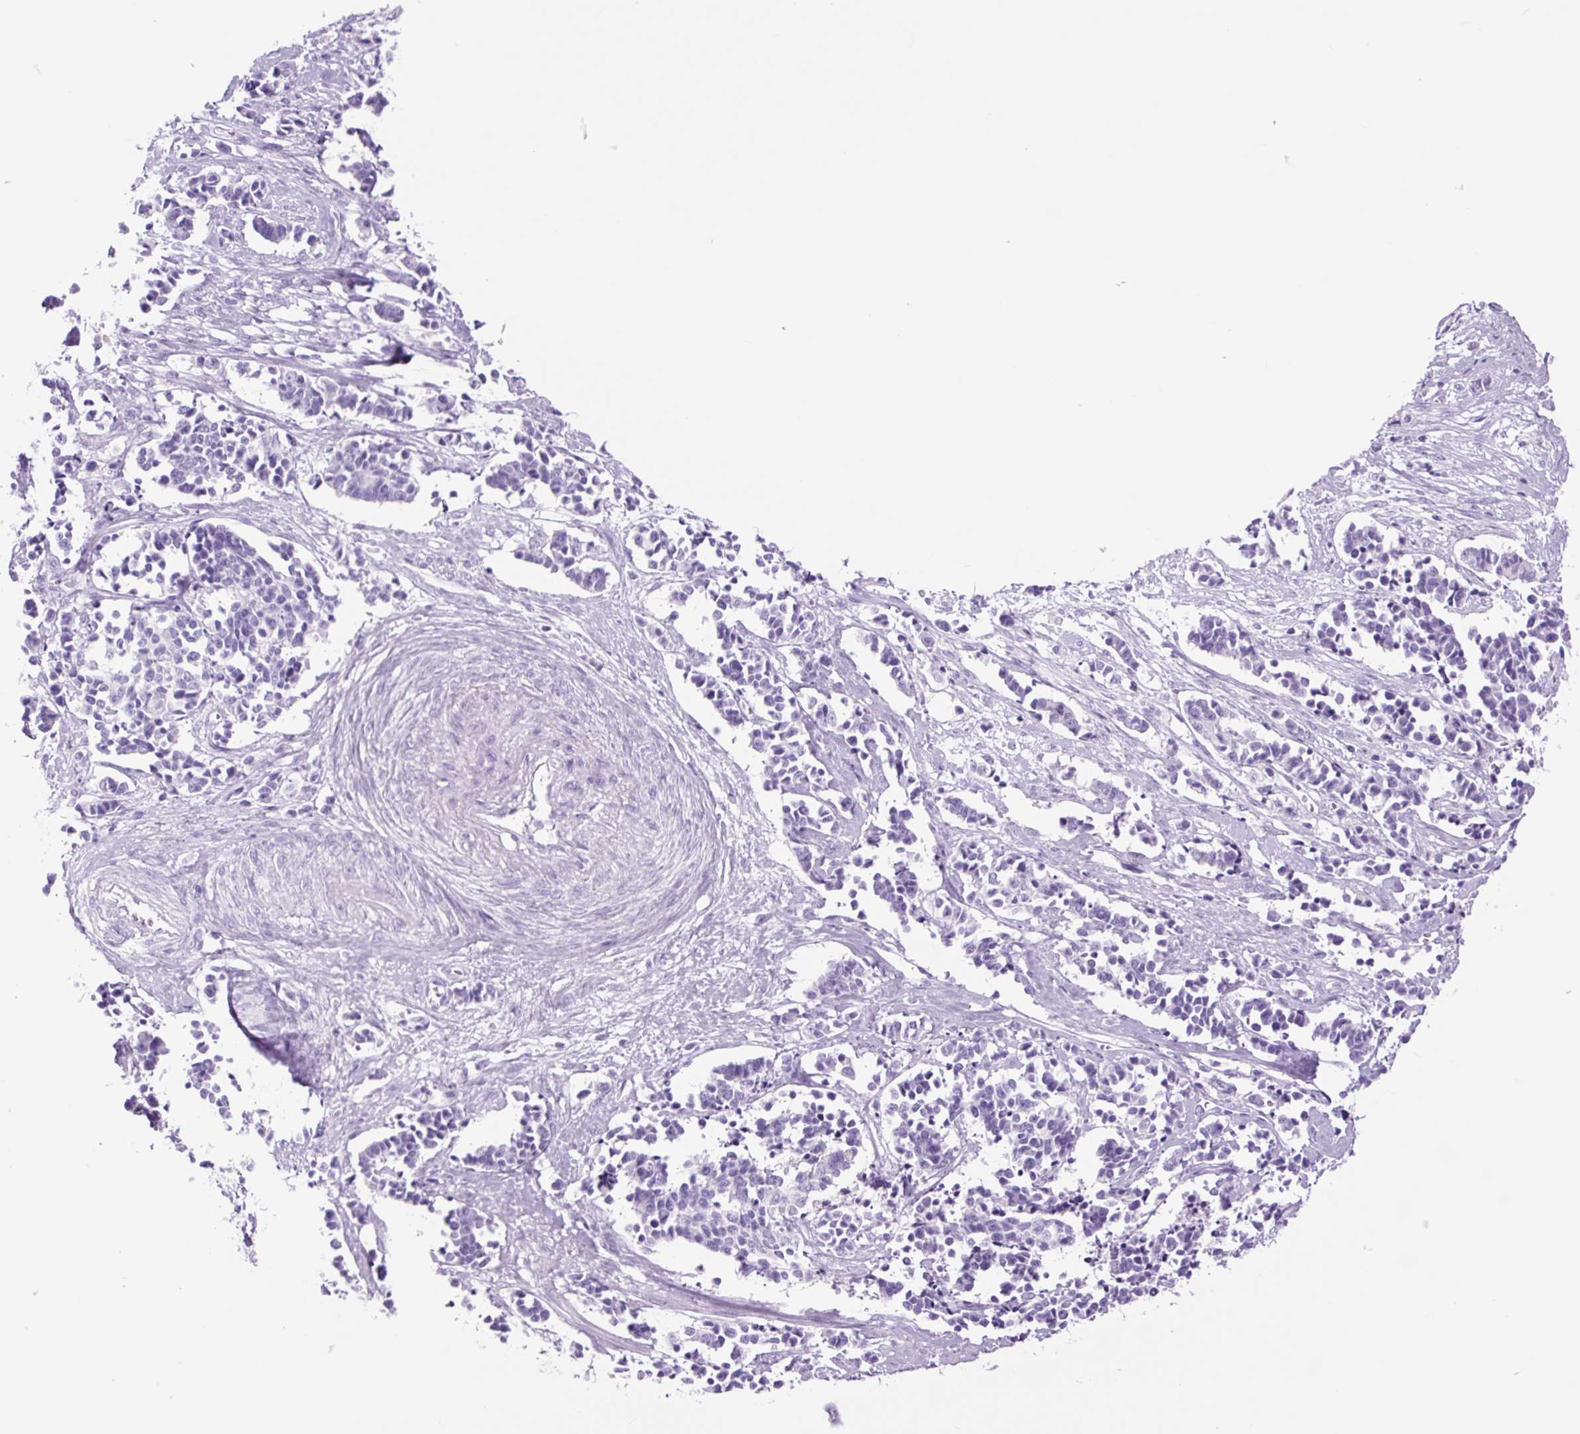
{"staining": {"intensity": "negative", "quantity": "none", "location": "none"}, "tissue": "cervical cancer", "cell_type": "Tumor cells", "image_type": "cancer", "snomed": [{"axis": "morphology", "description": "Normal tissue, NOS"}, {"axis": "morphology", "description": "Squamous cell carcinoma, NOS"}, {"axis": "topography", "description": "Cervix"}], "caption": "Cervical cancer (squamous cell carcinoma) was stained to show a protein in brown. There is no significant expression in tumor cells. (DAB IHC with hematoxylin counter stain).", "gene": "TFF2", "patient": {"sex": "female", "age": 35}}